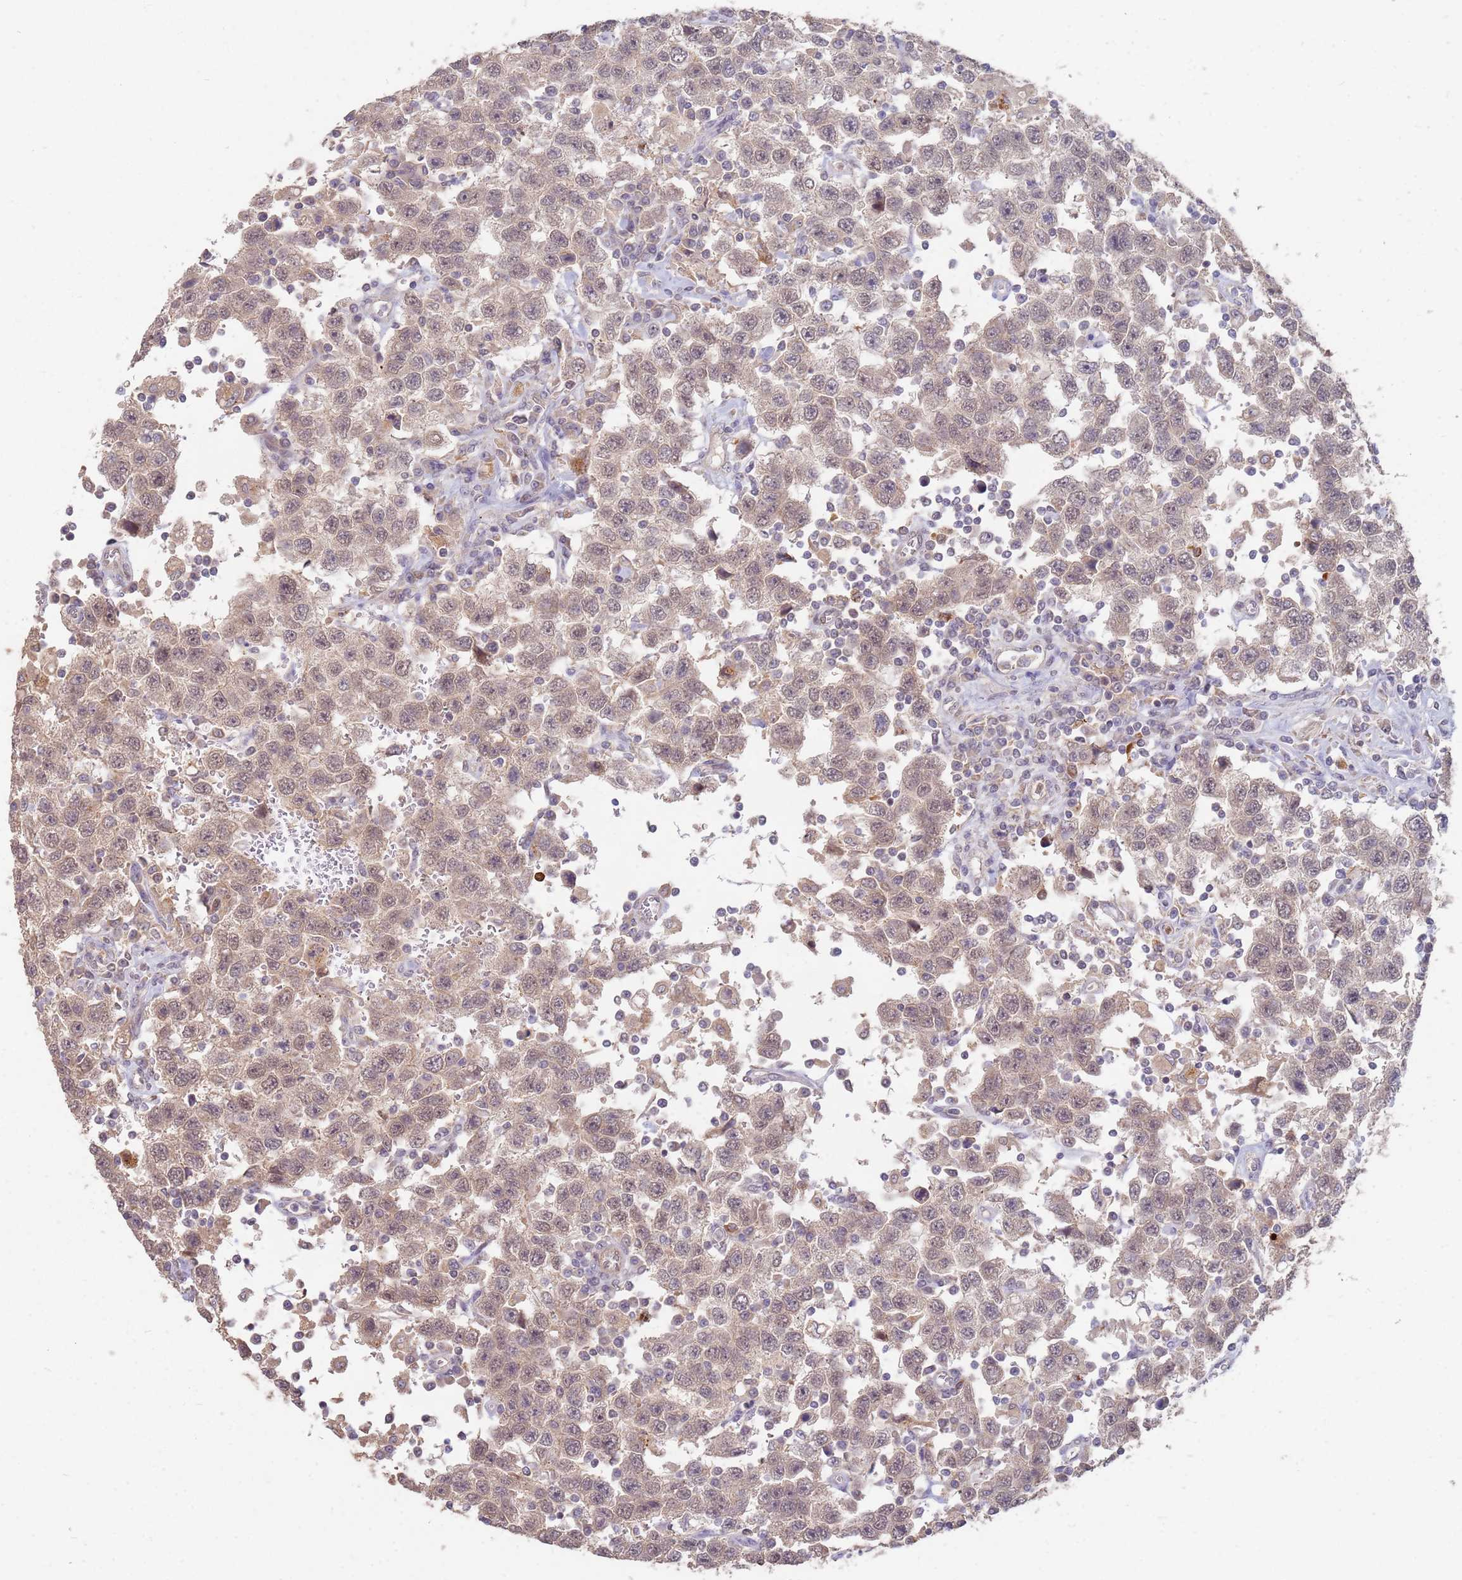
{"staining": {"intensity": "weak", "quantity": ">75%", "location": "cytoplasmic/membranous"}, "tissue": "testis cancer", "cell_type": "Tumor cells", "image_type": "cancer", "snomed": [{"axis": "morphology", "description": "Seminoma, NOS"}, {"axis": "topography", "description": "Testis"}], "caption": "This is an image of immunohistochemistry (IHC) staining of seminoma (testis), which shows weak staining in the cytoplasmic/membranous of tumor cells.", "gene": "MPEG1", "patient": {"sex": "male", "age": 41}}